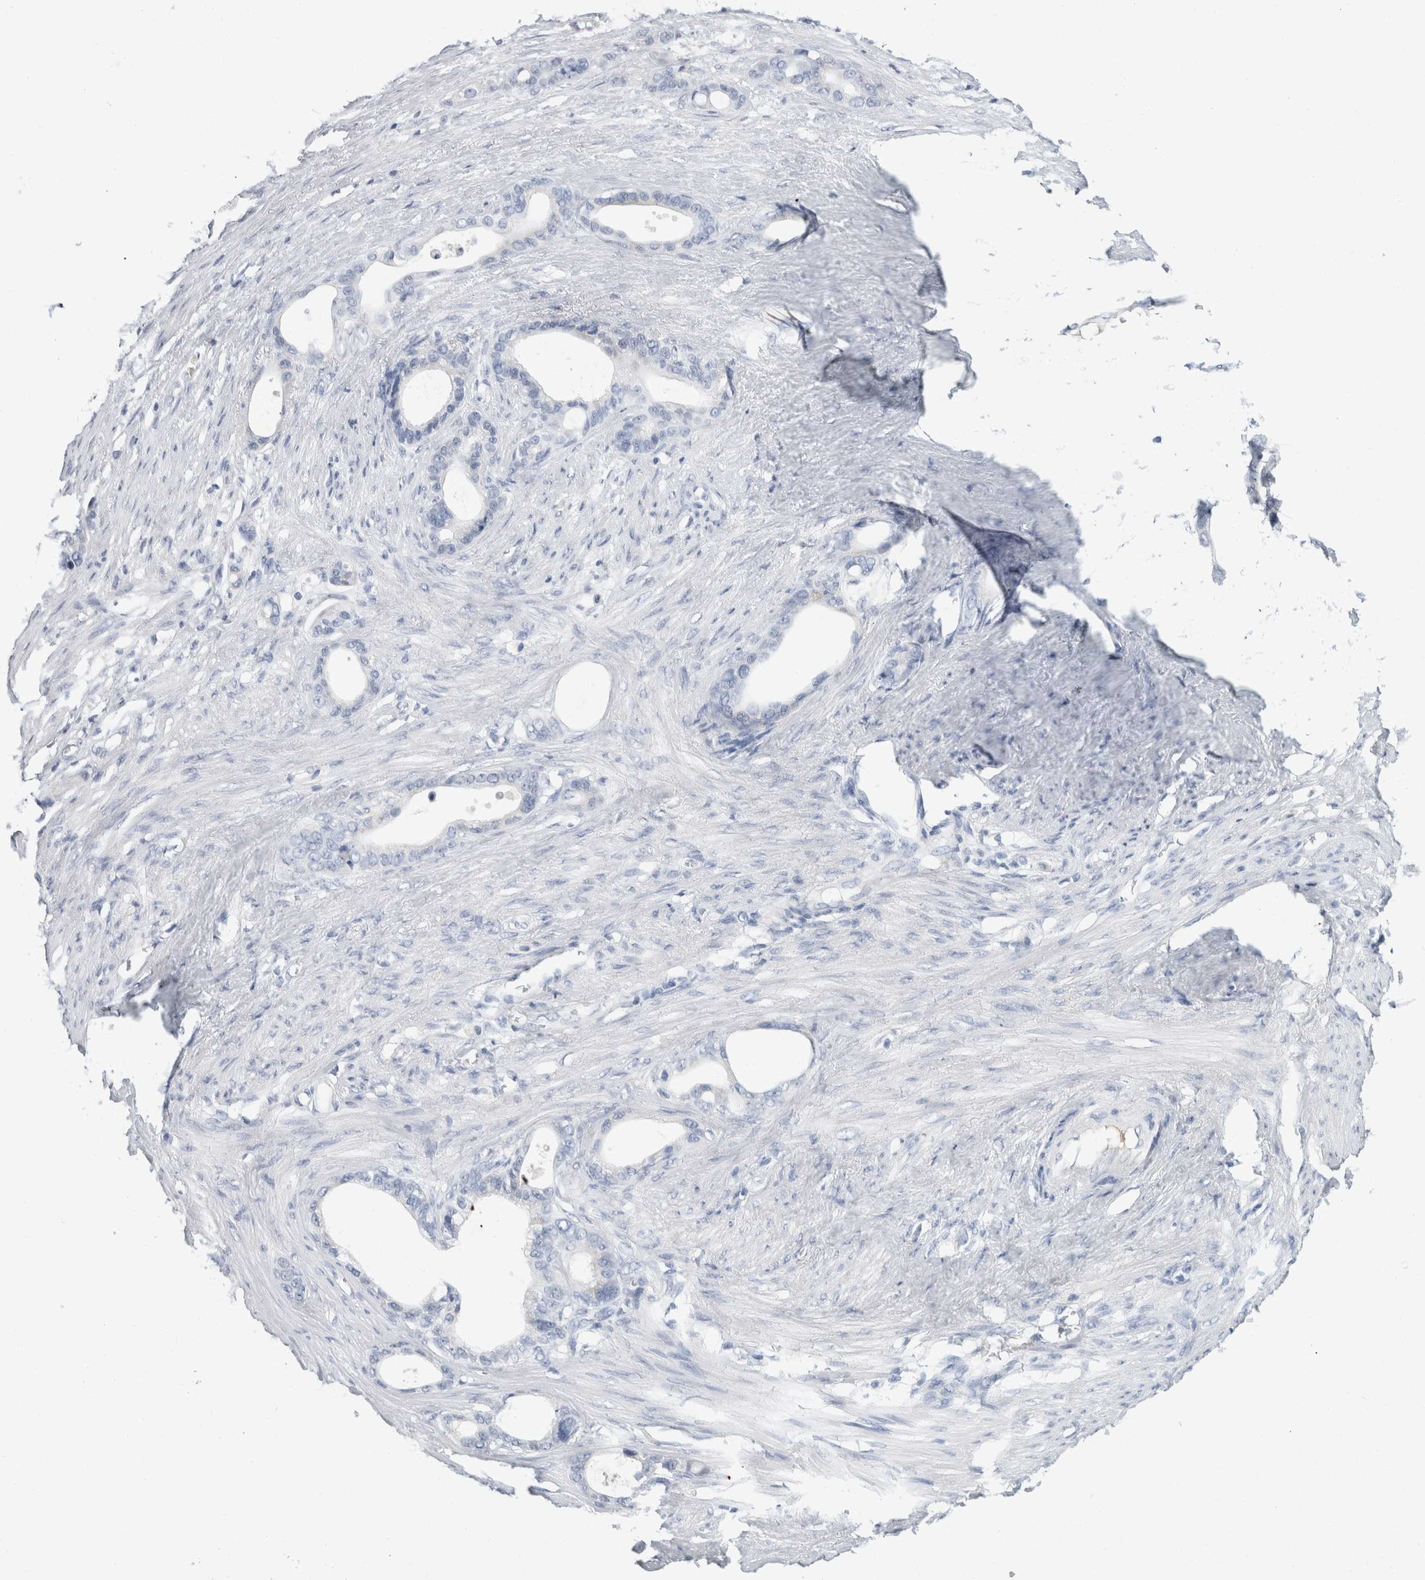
{"staining": {"intensity": "negative", "quantity": "none", "location": "none"}, "tissue": "stomach cancer", "cell_type": "Tumor cells", "image_type": "cancer", "snomed": [{"axis": "morphology", "description": "Adenocarcinoma, NOS"}, {"axis": "topography", "description": "Stomach"}], "caption": "Immunohistochemistry (IHC) photomicrograph of neoplastic tissue: human stomach adenocarcinoma stained with DAB (3,3'-diaminobenzidine) demonstrates no significant protein expression in tumor cells.", "gene": "SCGB1A1", "patient": {"sex": "female", "age": 75}}